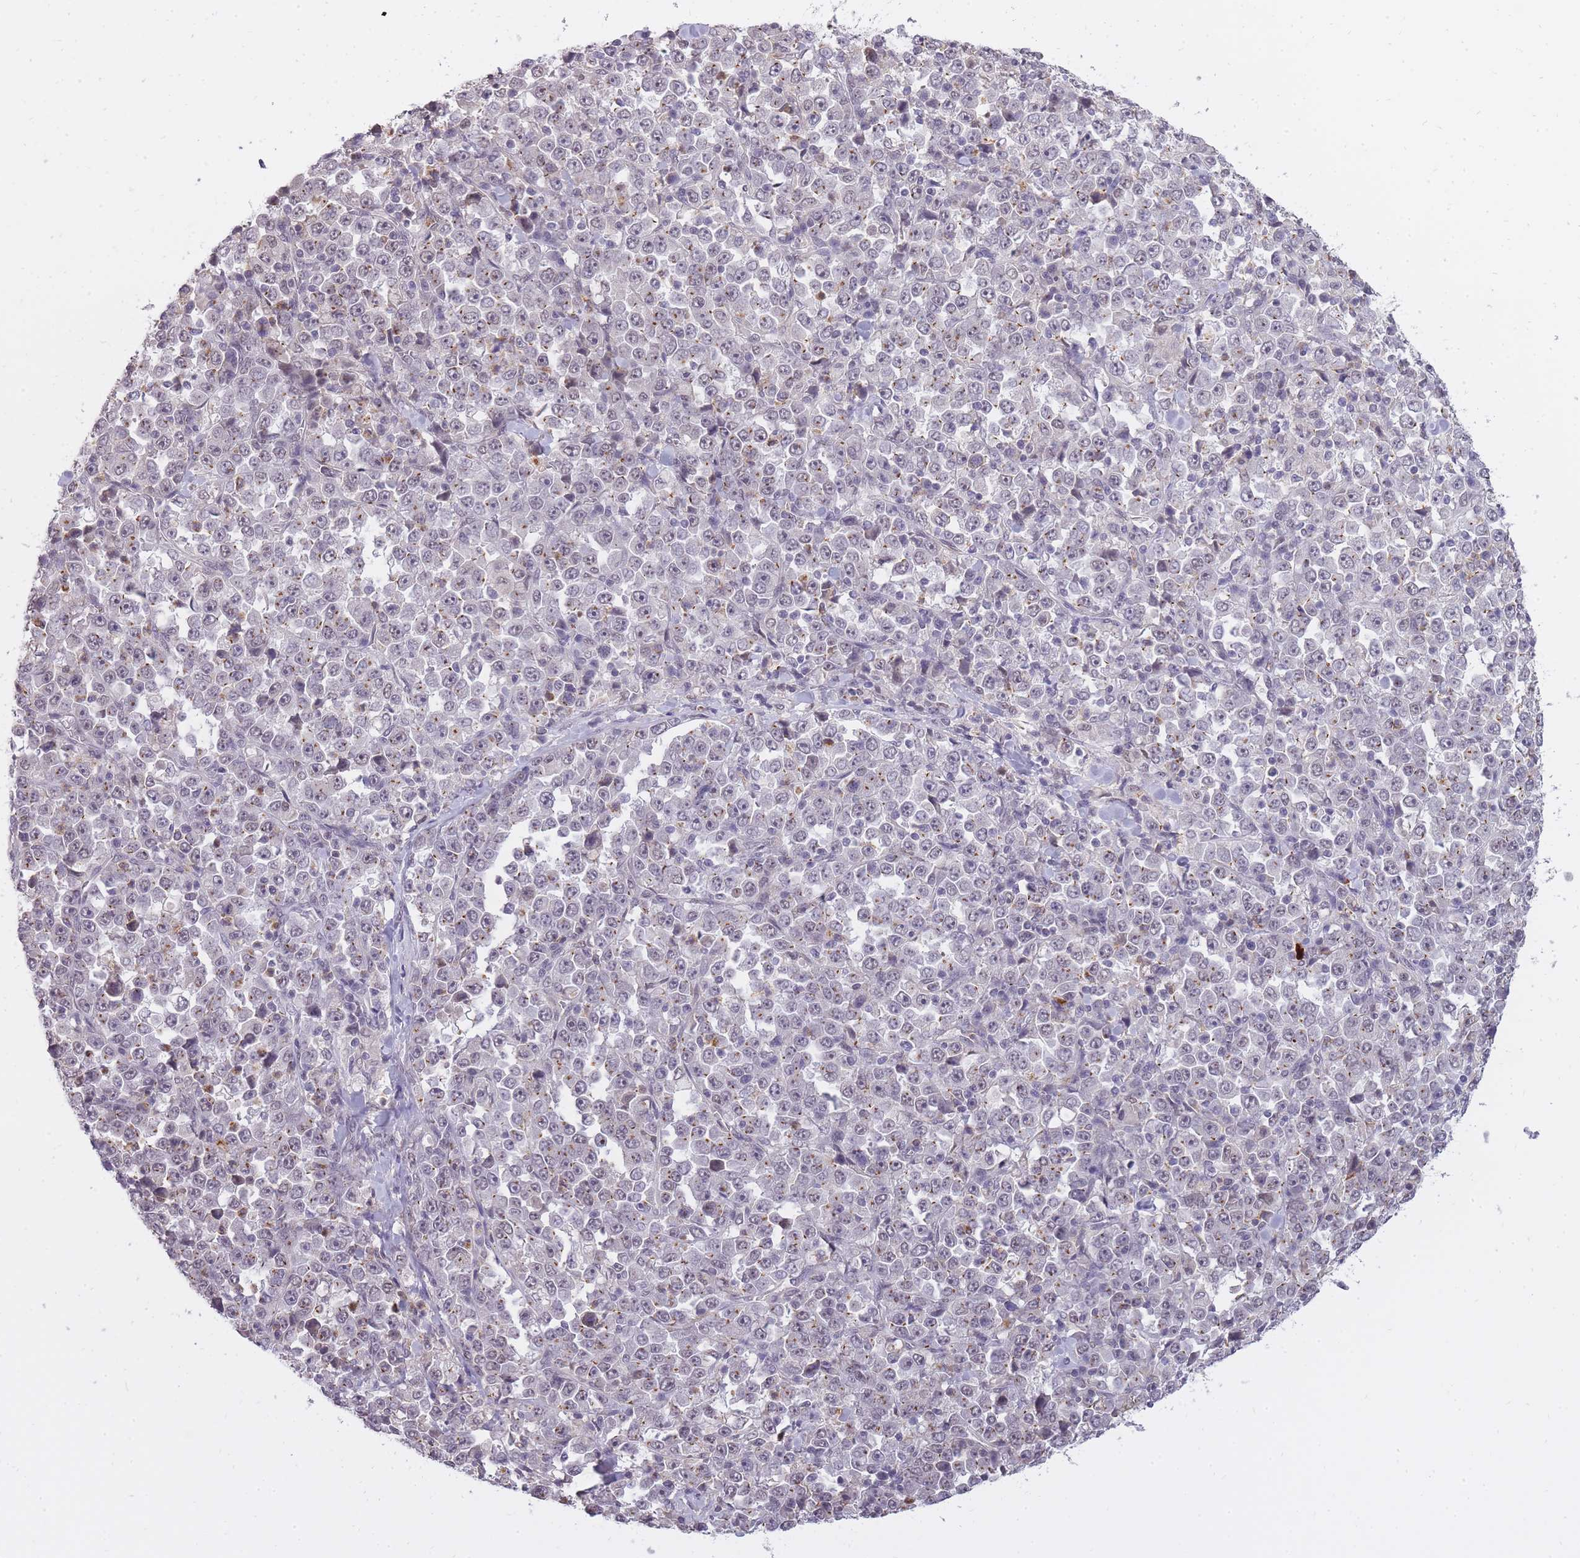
{"staining": {"intensity": "weak", "quantity": "25%-75%", "location": "nuclear"}, "tissue": "stomach cancer", "cell_type": "Tumor cells", "image_type": "cancer", "snomed": [{"axis": "morphology", "description": "Normal tissue, NOS"}, {"axis": "morphology", "description": "Adenocarcinoma, NOS"}, {"axis": "topography", "description": "Stomach, upper"}, {"axis": "topography", "description": "Stomach"}], "caption": "The photomicrograph reveals immunohistochemical staining of stomach cancer (adenocarcinoma). There is weak nuclear positivity is identified in approximately 25%-75% of tumor cells.", "gene": "TIGD1", "patient": {"sex": "male", "age": 59}}